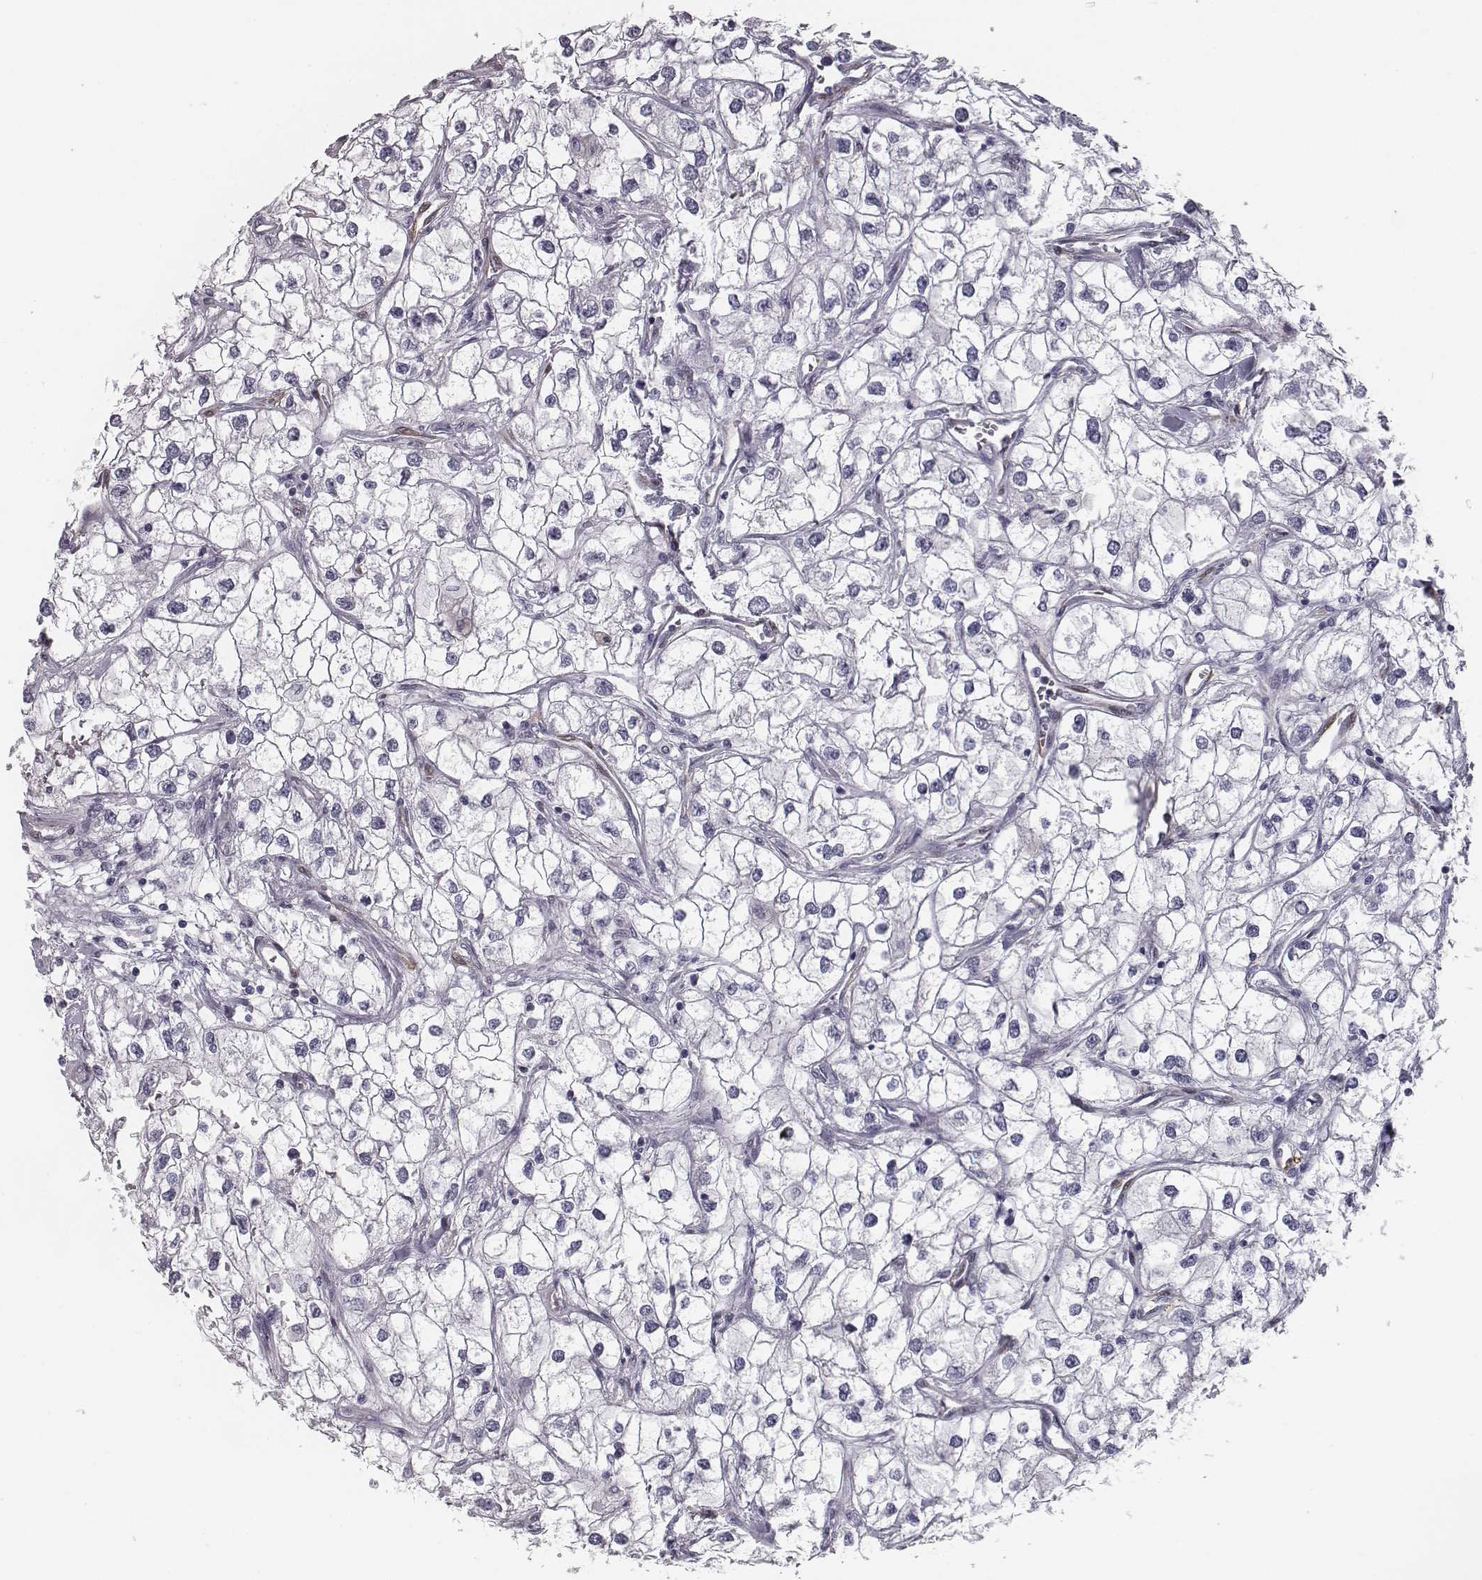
{"staining": {"intensity": "negative", "quantity": "none", "location": "none"}, "tissue": "renal cancer", "cell_type": "Tumor cells", "image_type": "cancer", "snomed": [{"axis": "morphology", "description": "Adenocarcinoma, NOS"}, {"axis": "topography", "description": "Kidney"}], "caption": "Immunohistochemistry (IHC) photomicrograph of neoplastic tissue: adenocarcinoma (renal) stained with DAB exhibits no significant protein expression in tumor cells. (Brightfield microscopy of DAB immunohistochemistry at high magnification).", "gene": "ISYNA1", "patient": {"sex": "male", "age": 59}}